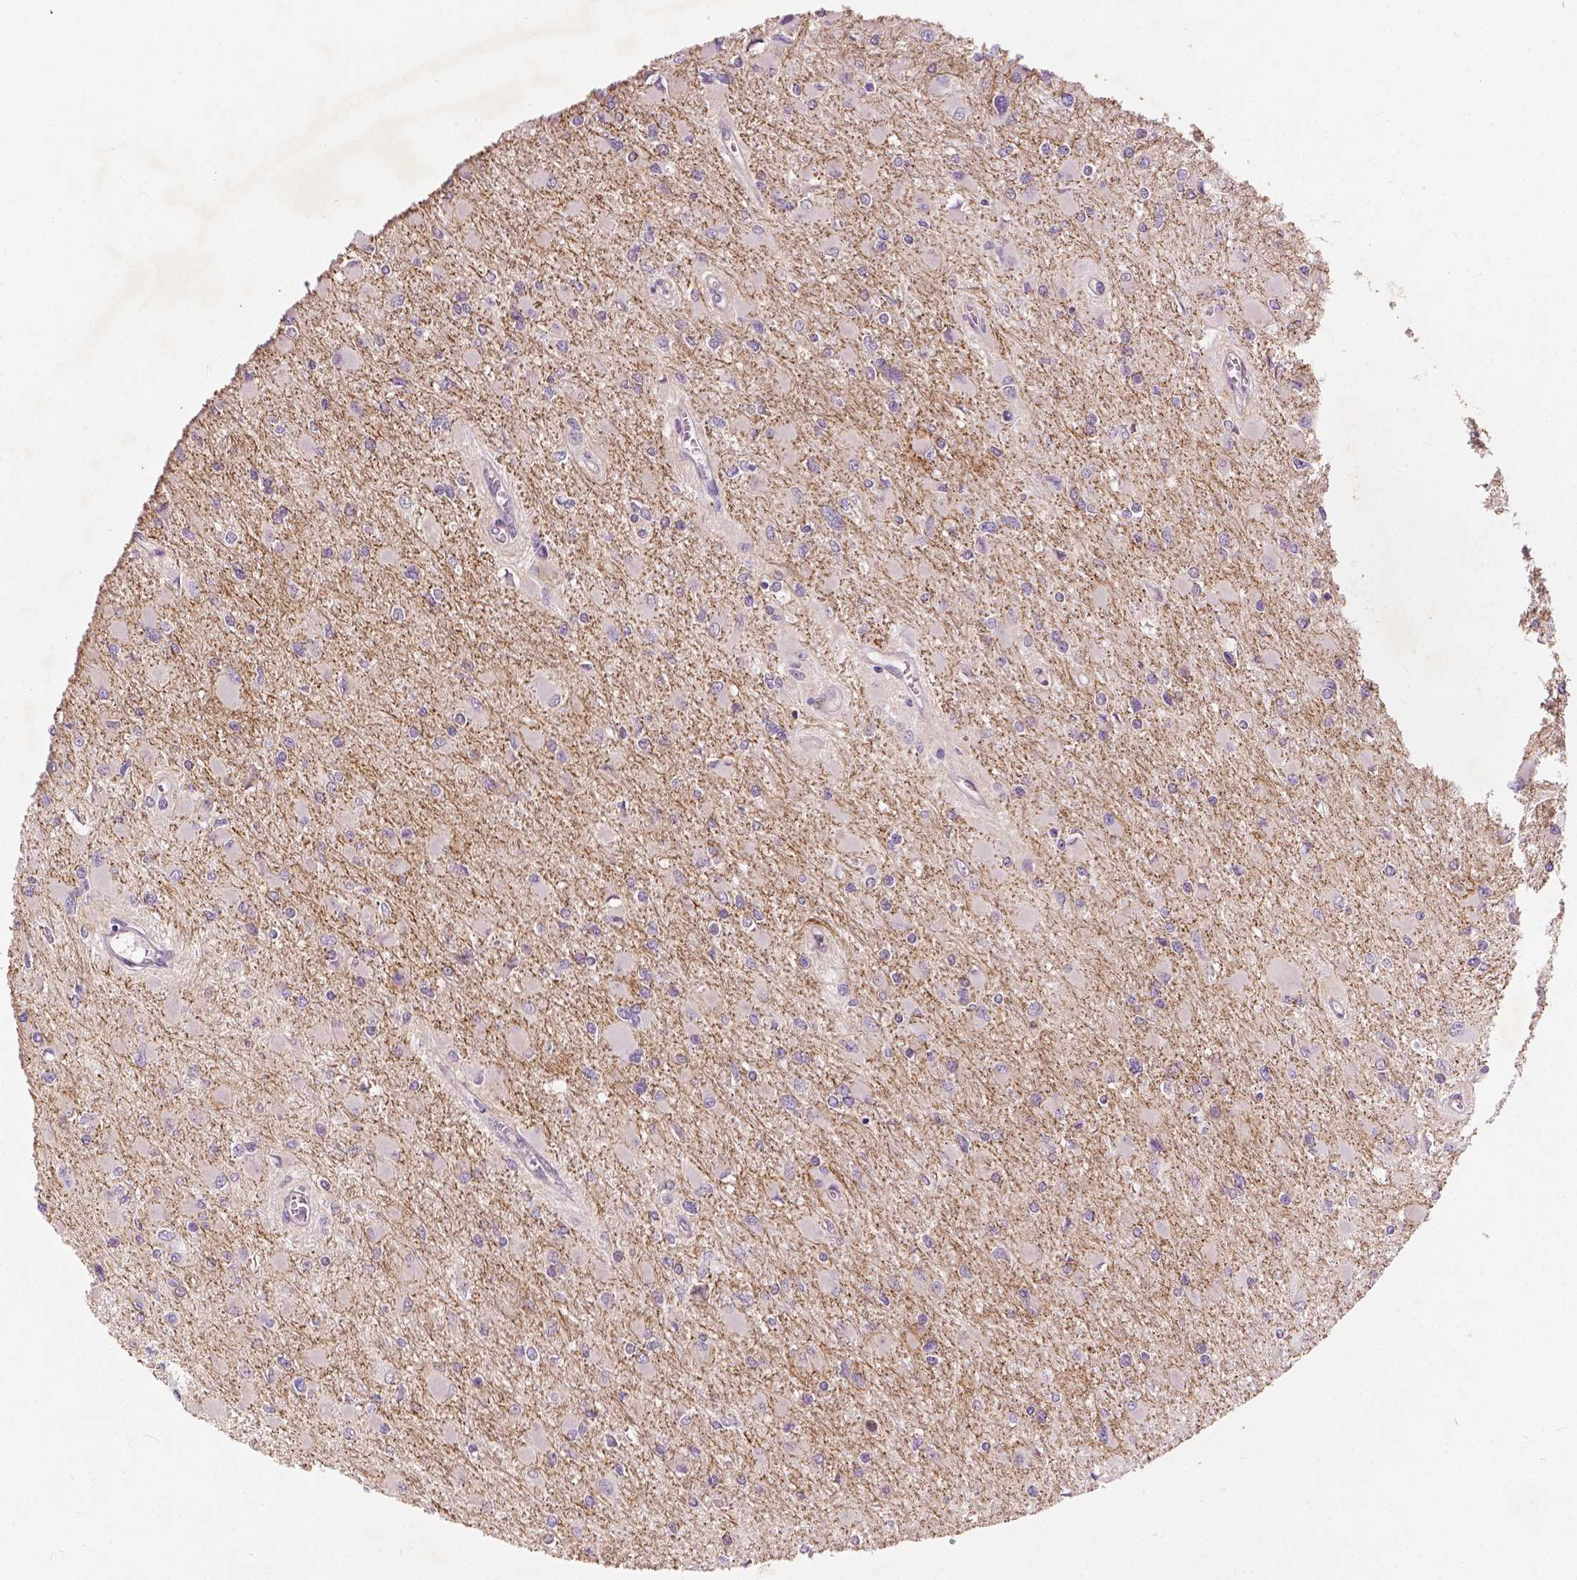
{"staining": {"intensity": "negative", "quantity": "none", "location": "none"}, "tissue": "glioma", "cell_type": "Tumor cells", "image_type": "cancer", "snomed": [{"axis": "morphology", "description": "Glioma, malignant, High grade"}, {"axis": "topography", "description": "Cerebral cortex"}], "caption": "This is an immunohistochemistry micrograph of human glioma. There is no staining in tumor cells.", "gene": "GPR37", "patient": {"sex": "female", "age": 36}}